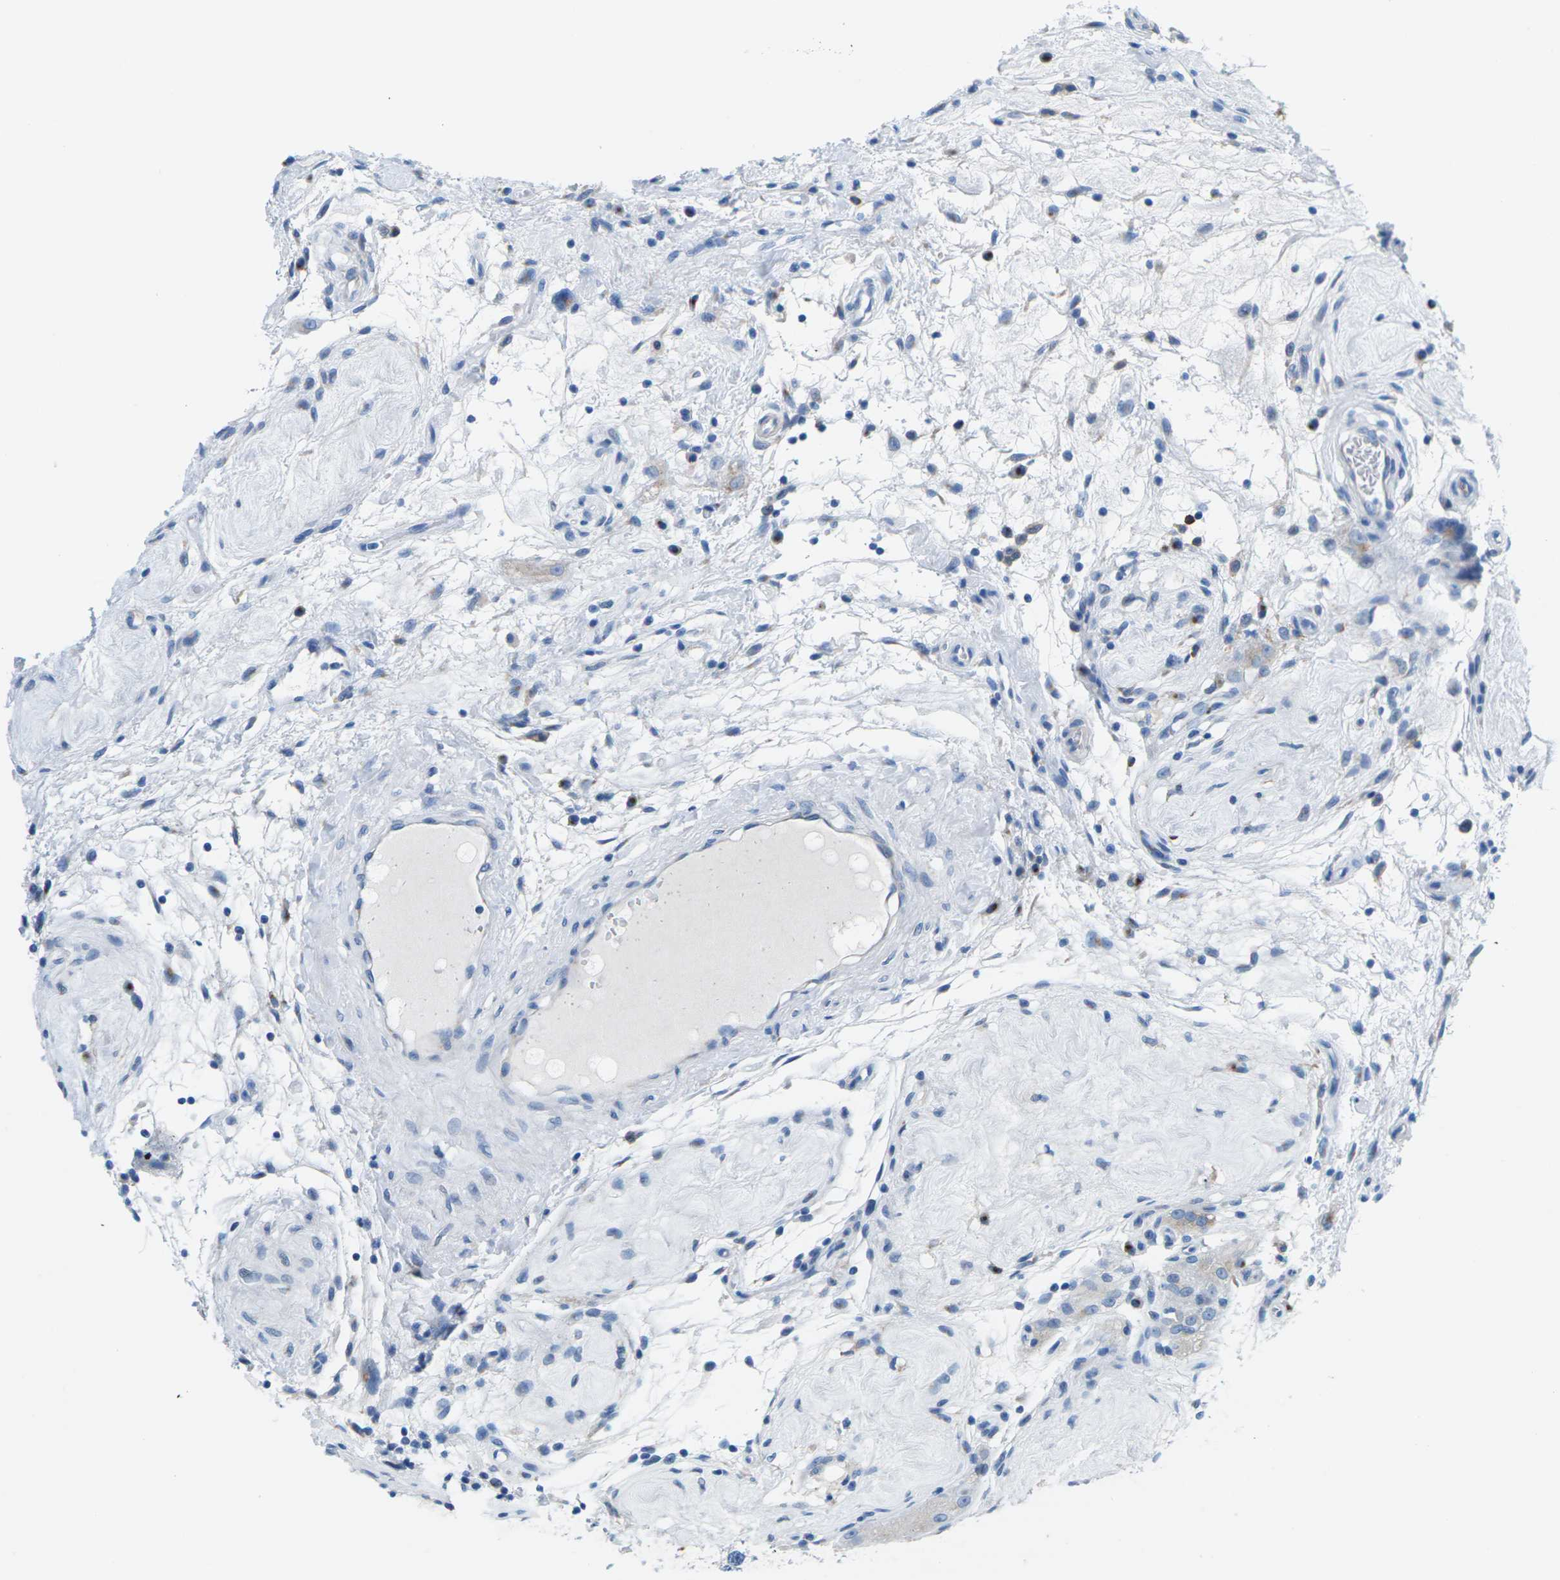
{"staining": {"intensity": "negative", "quantity": "none", "location": "none"}, "tissue": "testis cancer", "cell_type": "Tumor cells", "image_type": "cancer", "snomed": [{"axis": "morphology", "description": "Seminoma, NOS"}, {"axis": "topography", "description": "Testis"}], "caption": "A micrograph of testis cancer (seminoma) stained for a protein displays no brown staining in tumor cells.", "gene": "SYNGR2", "patient": {"sex": "male", "age": 43}}